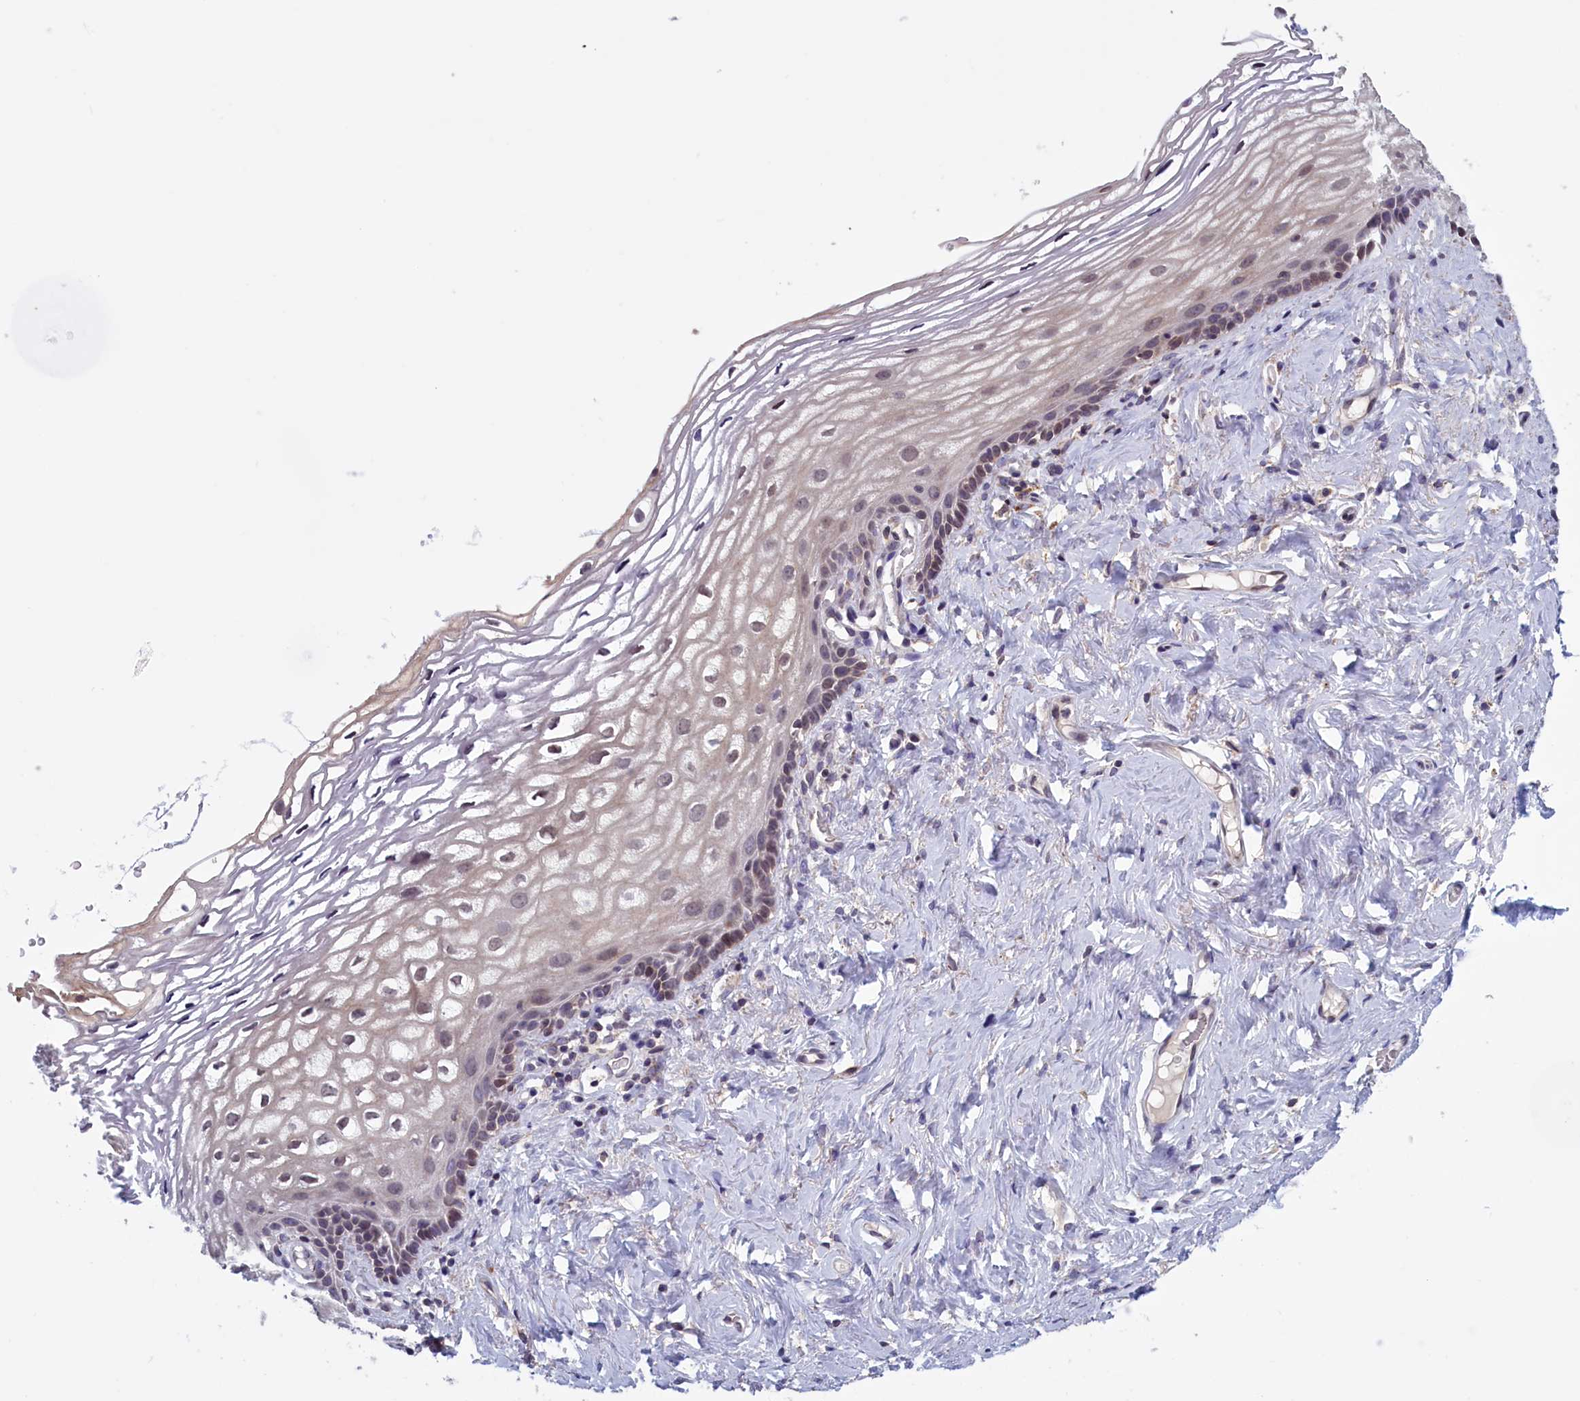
{"staining": {"intensity": "weak", "quantity": "25%-75%", "location": "nuclear"}, "tissue": "vagina", "cell_type": "Squamous epithelial cells", "image_type": "normal", "snomed": [{"axis": "morphology", "description": "Normal tissue, NOS"}, {"axis": "morphology", "description": "Adenocarcinoma, NOS"}, {"axis": "topography", "description": "Rectum"}, {"axis": "topography", "description": "Vagina"}], "caption": "This photomicrograph shows IHC staining of normal human vagina, with low weak nuclear expression in approximately 25%-75% of squamous epithelial cells.", "gene": "PARS2", "patient": {"sex": "female", "age": 71}}